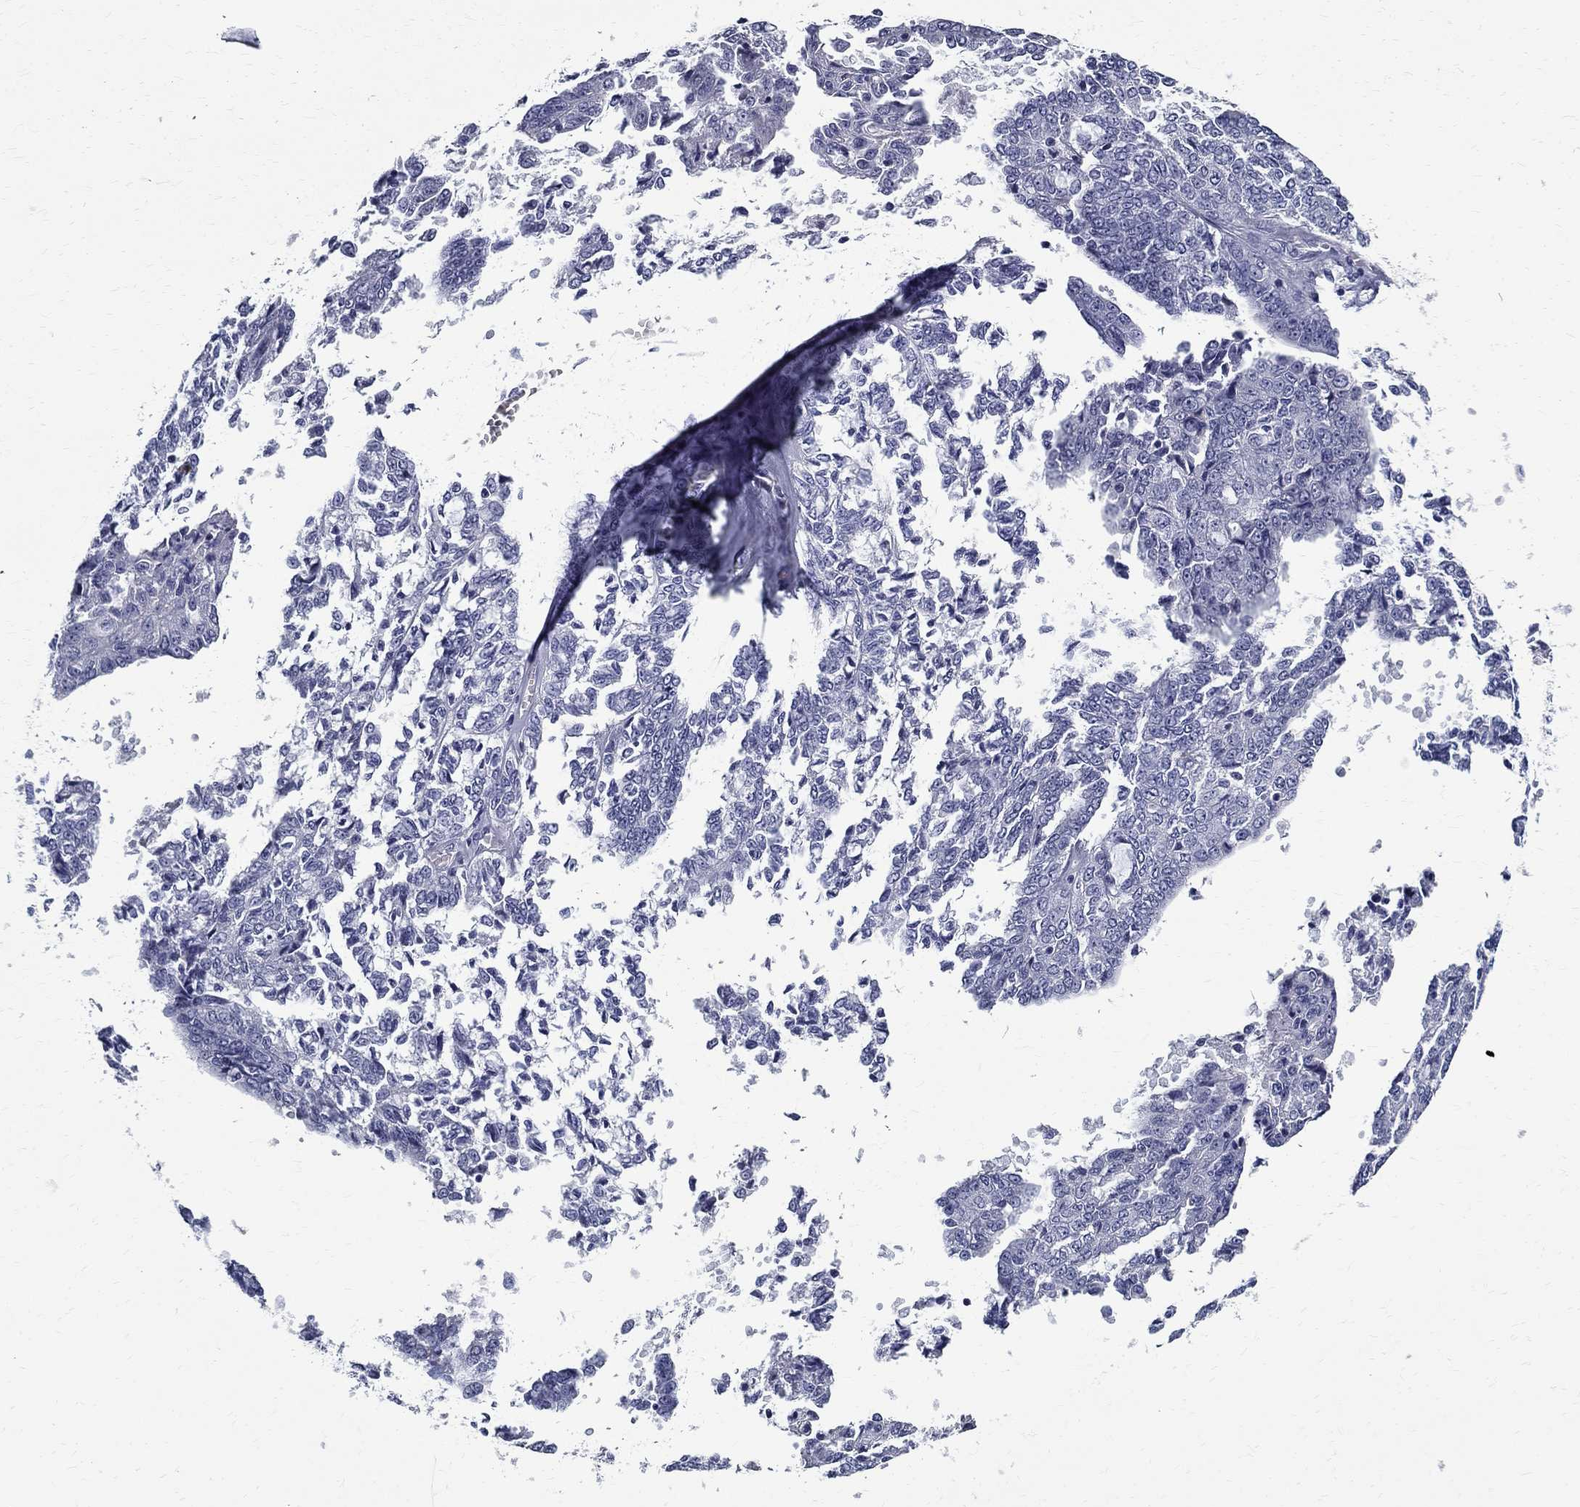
{"staining": {"intensity": "negative", "quantity": "none", "location": "none"}, "tissue": "ovarian cancer", "cell_type": "Tumor cells", "image_type": "cancer", "snomed": [{"axis": "morphology", "description": "Cystadenocarcinoma, serous, NOS"}, {"axis": "topography", "description": "Ovary"}], "caption": "Human ovarian serous cystadenocarcinoma stained for a protein using IHC shows no staining in tumor cells.", "gene": "TGM4", "patient": {"sex": "female", "age": 71}}